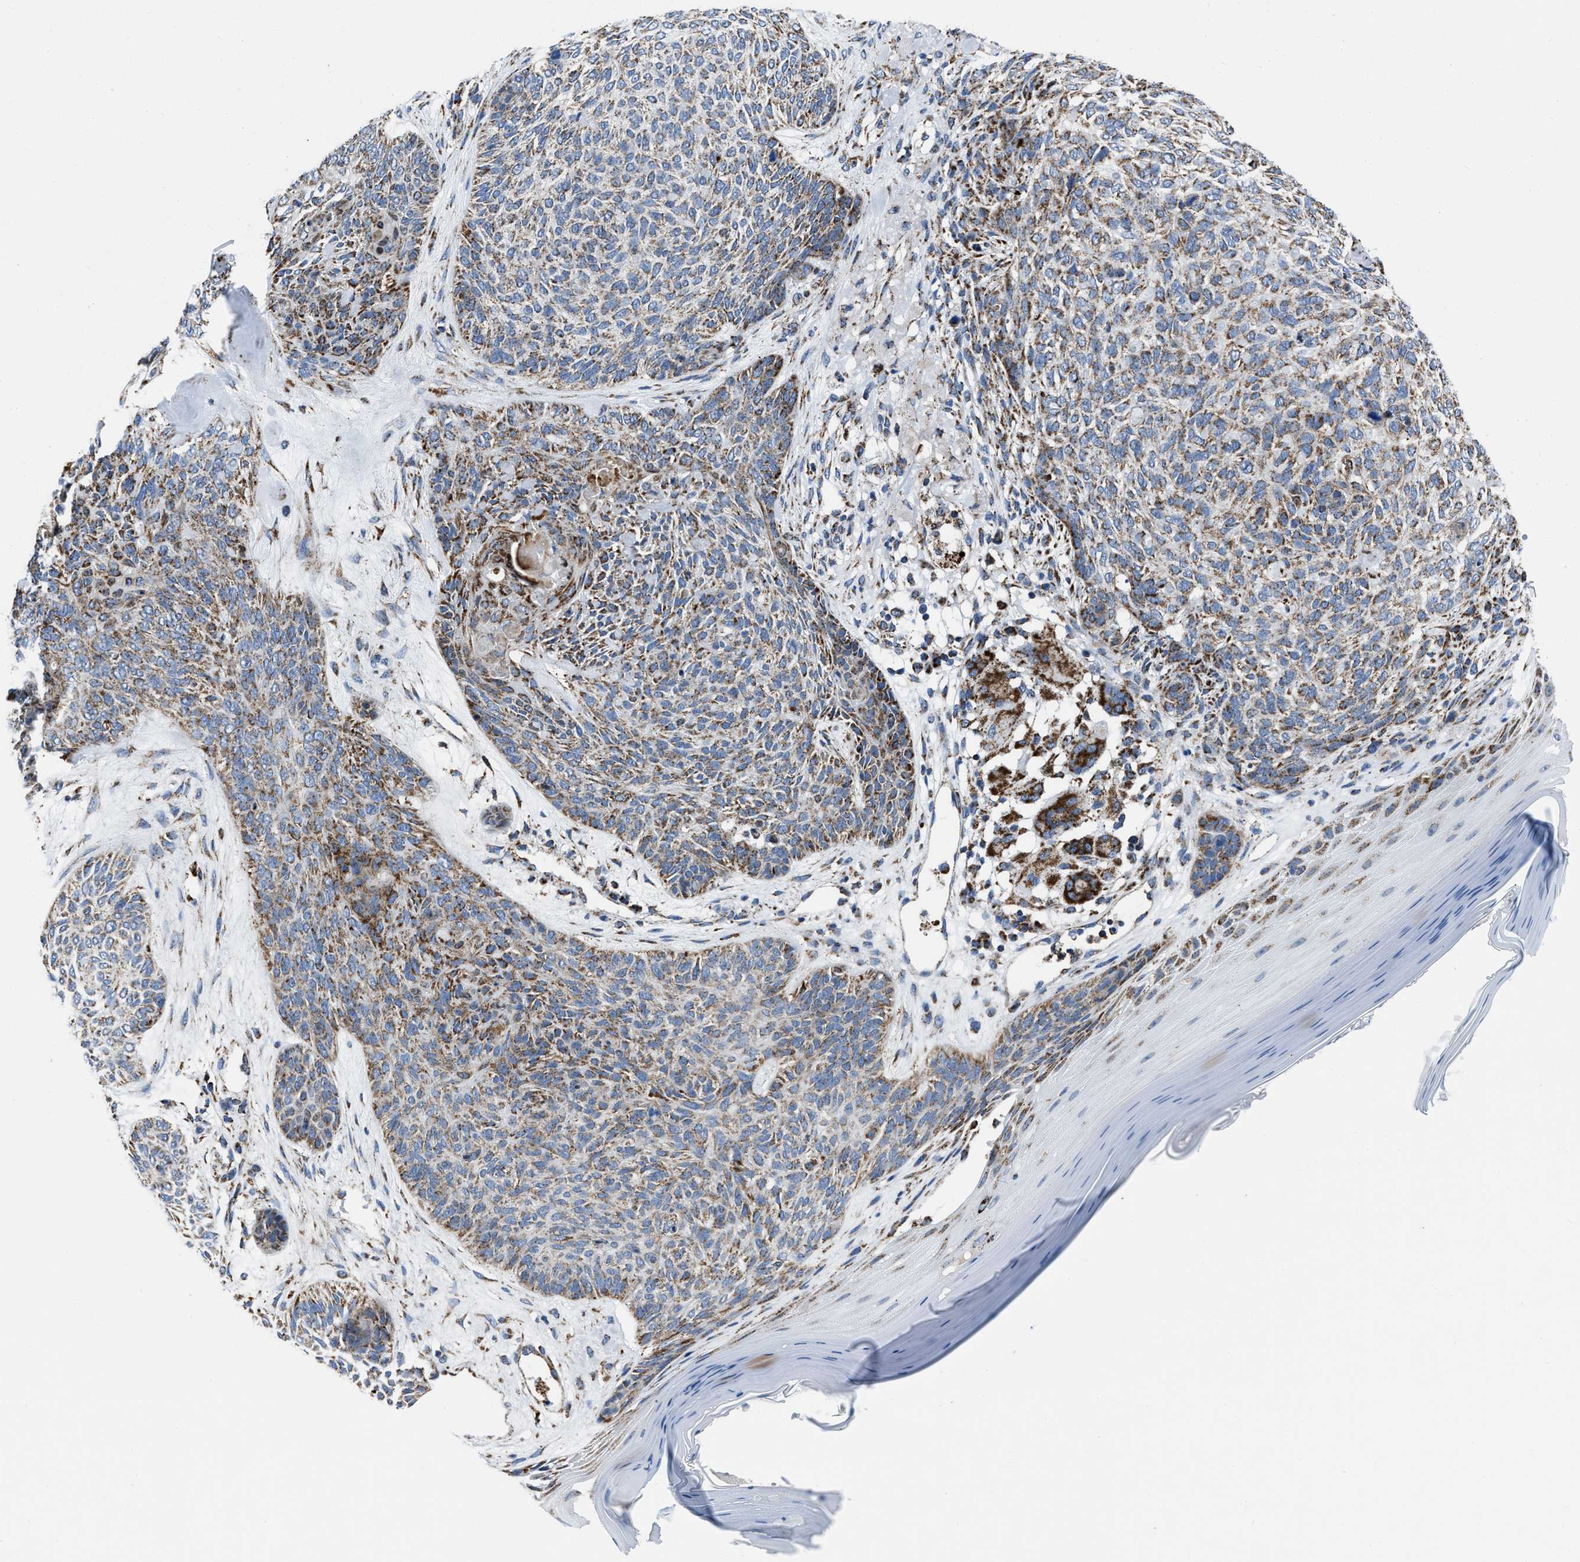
{"staining": {"intensity": "moderate", "quantity": ">75%", "location": "cytoplasmic/membranous"}, "tissue": "skin cancer", "cell_type": "Tumor cells", "image_type": "cancer", "snomed": [{"axis": "morphology", "description": "Basal cell carcinoma"}, {"axis": "topography", "description": "Skin"}], "caption": "Brown immunohistochemical staining in human basal cell carcinoma (skin) displays moderate cytoplasmic/membranous expression in about >75% of tumor cells.", "gene": "NSD3", "patient": {"sex": "male", "age": 55}}